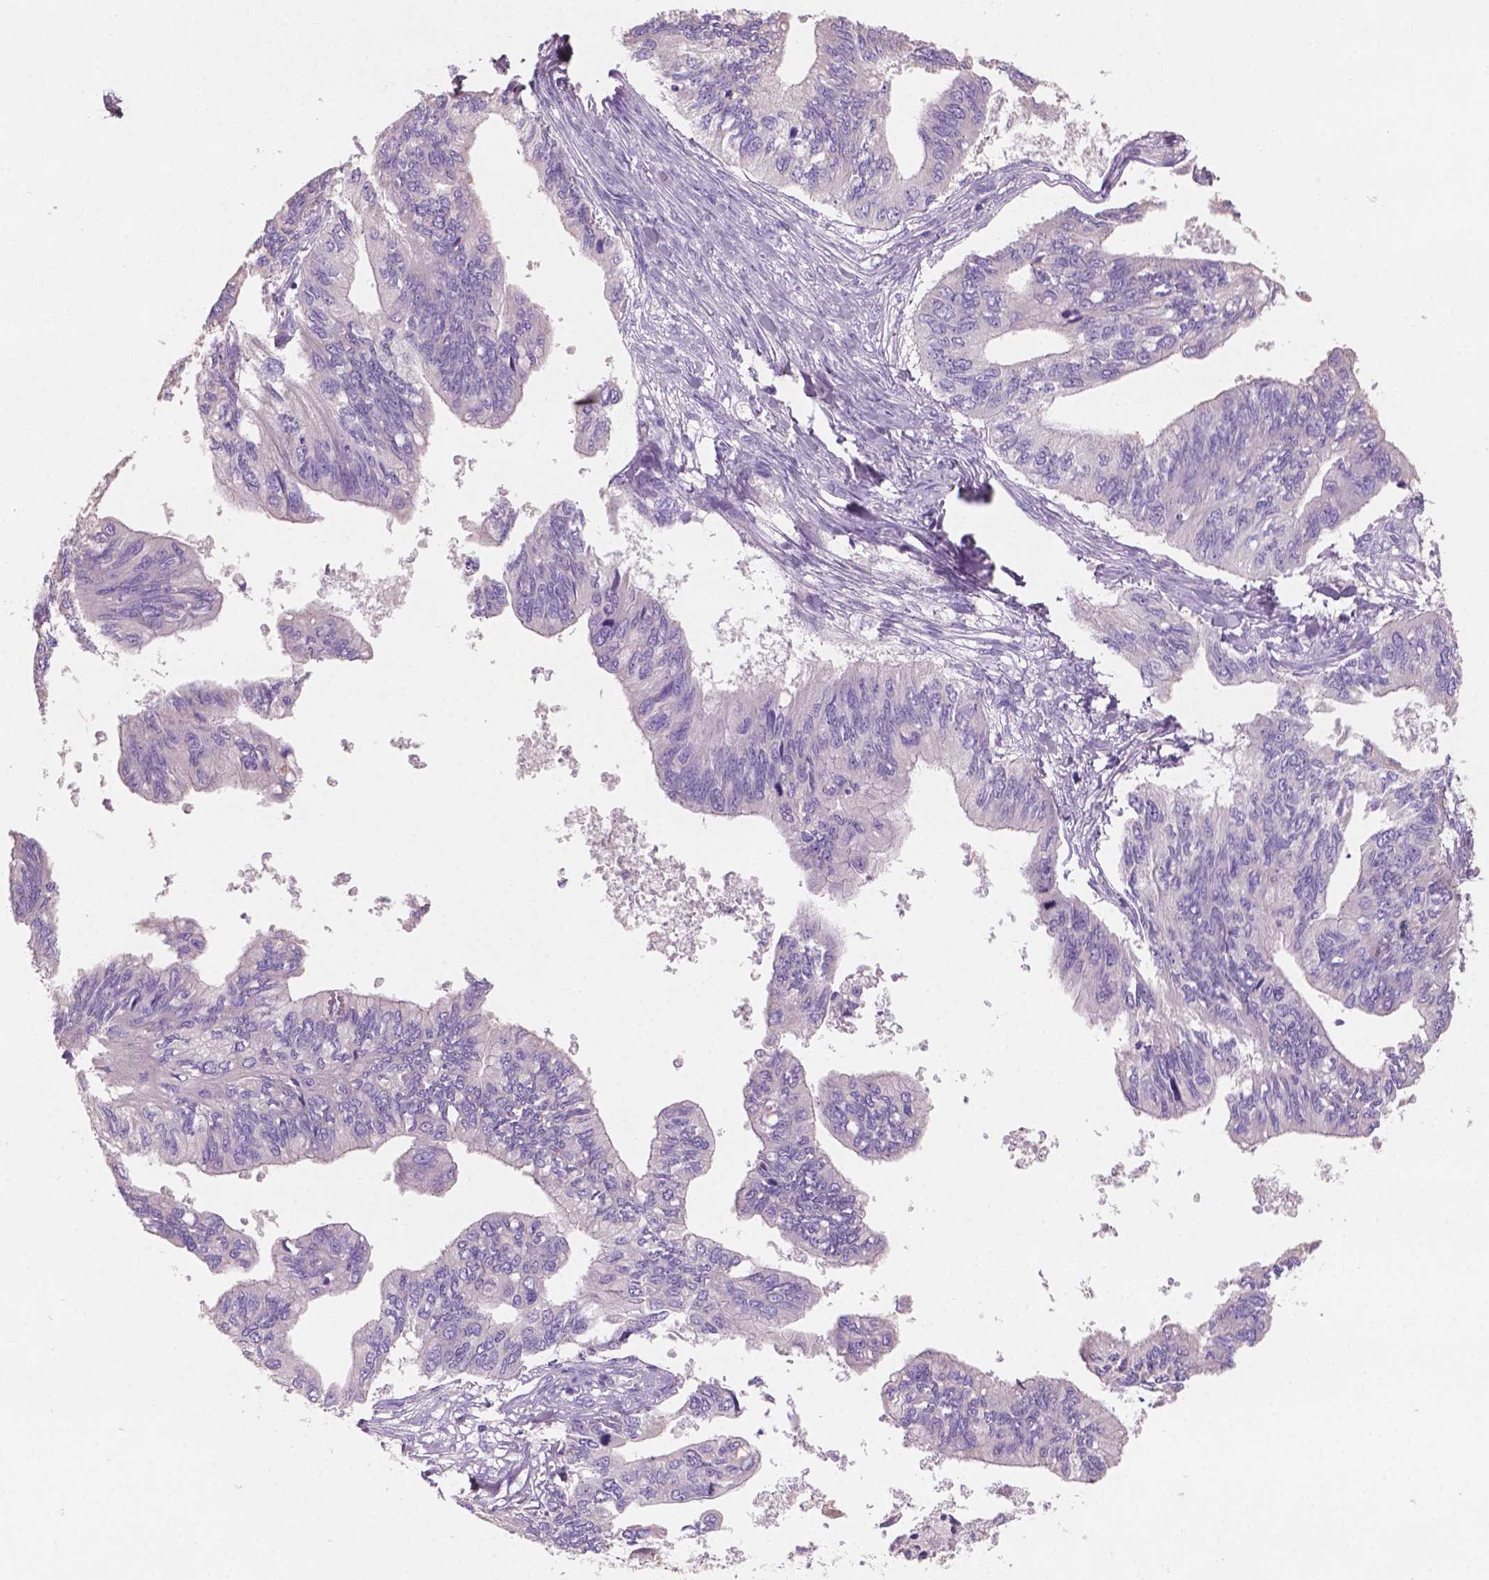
{"staining": {"intensity": "negative", "quantity": "none", "location": "none"}, "tissue": "ovarian cancer", "cell_type": "Tumor cells", "image_type": "cancer", "snomed": [{"axis": "morphology", "description": "Cystadenocarcinoma, mucinous, NOS"}, {"axis": "topography", "description": "Ovary"}], "caption": "Immunohistochemical staining of human ovarian cancer (mucinous cystadenocarcinoma) demonstrates no significant expression in tumor cells.", "gene": "SBSN", "patient": {"sex": "female", "age": 76}}